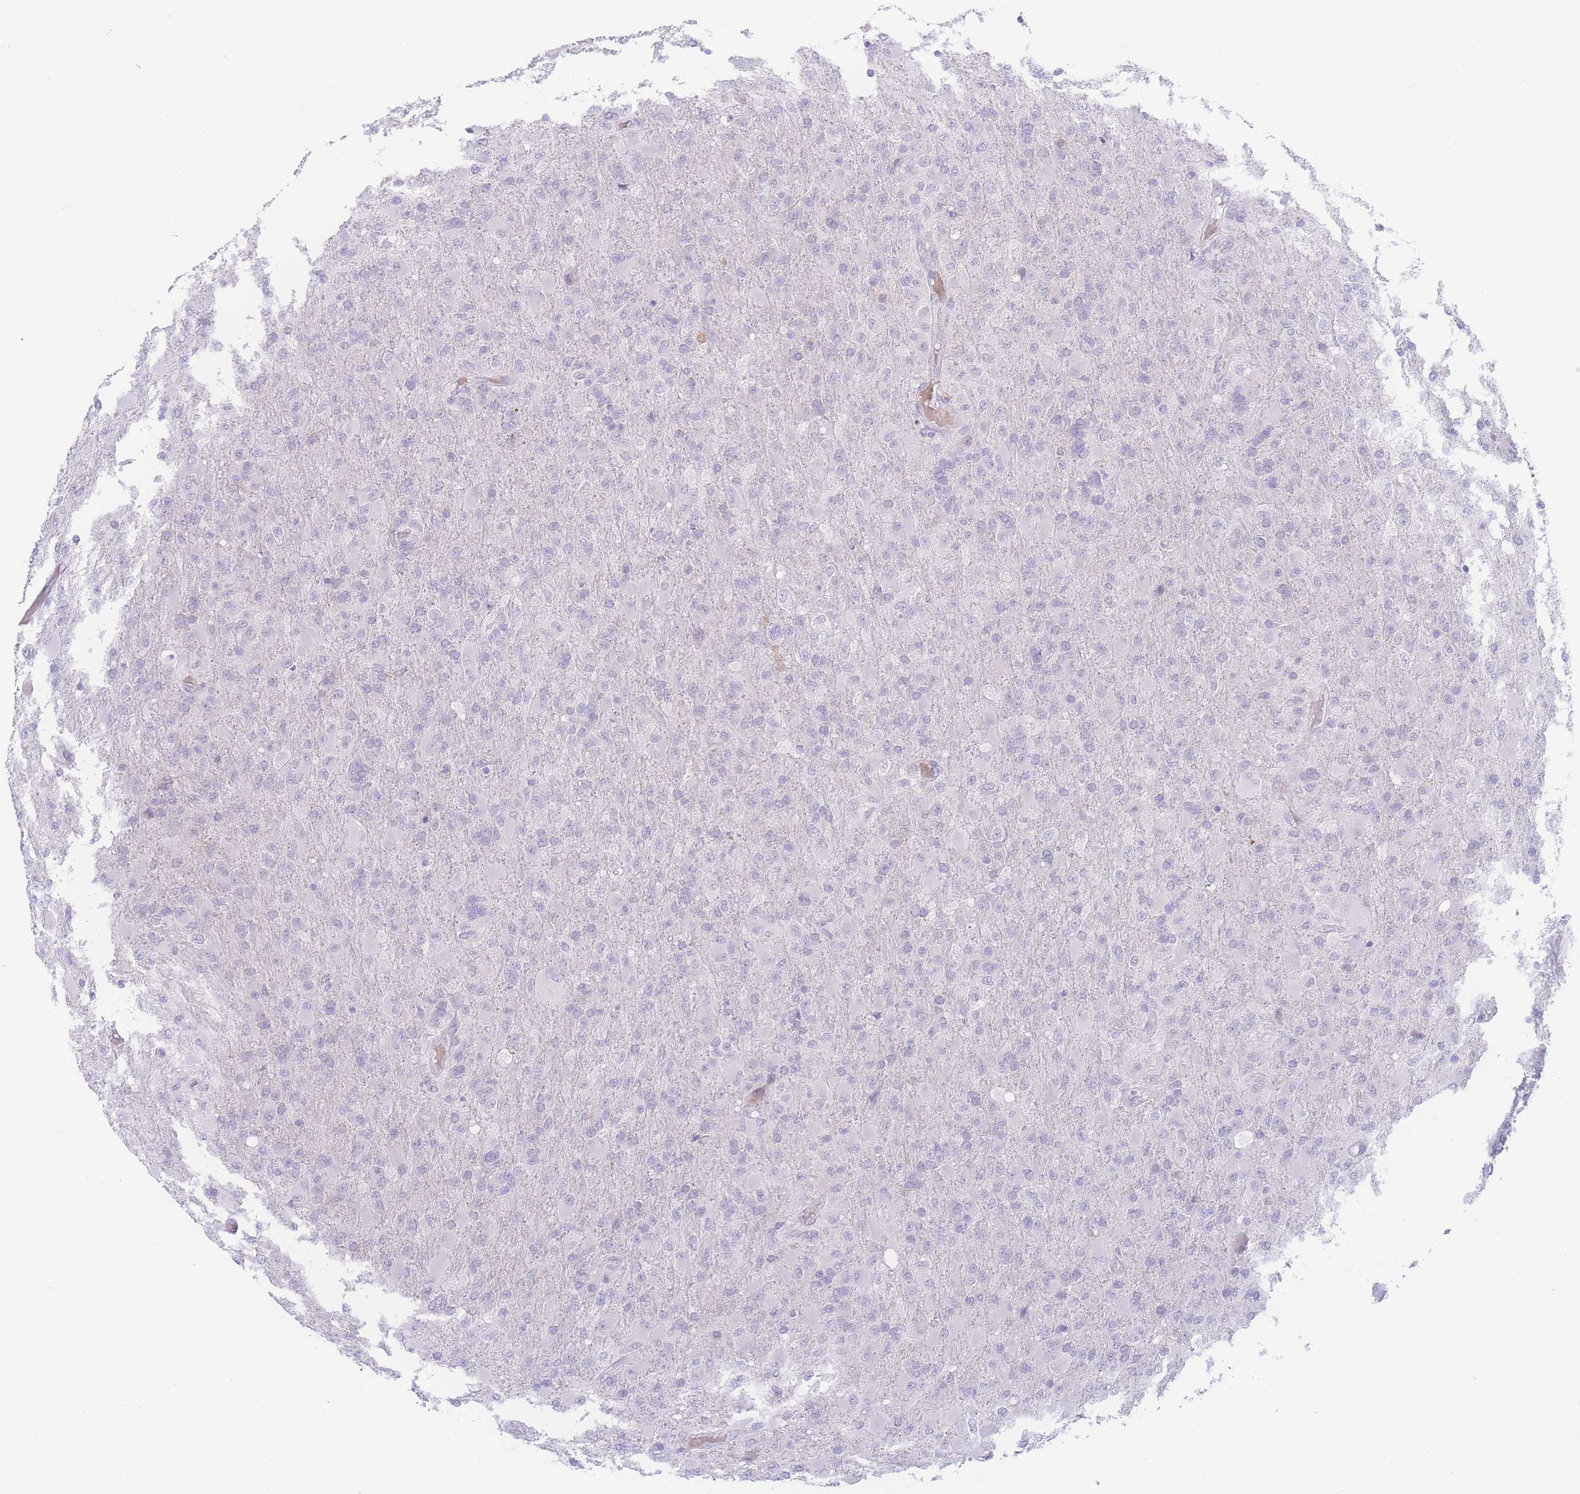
{"staining": {"intensity": "negative", "quantity": "none", "location": "none"}, "tissue": "glioma", "cell_type": "Tumor cells", "image_type": "cancer", "snomed": [{"axis": "morphology", "description": "Glioma, malignant, Low grade"}, {"axis": "topography", "description": "Brain"}], "caption": "Malignant low-grade glioma was stained to show a protein in brown. There is no significant staining in tumor cells.", "gene": "PRSS22", "patient": {"sex": "male", "age": 65}}